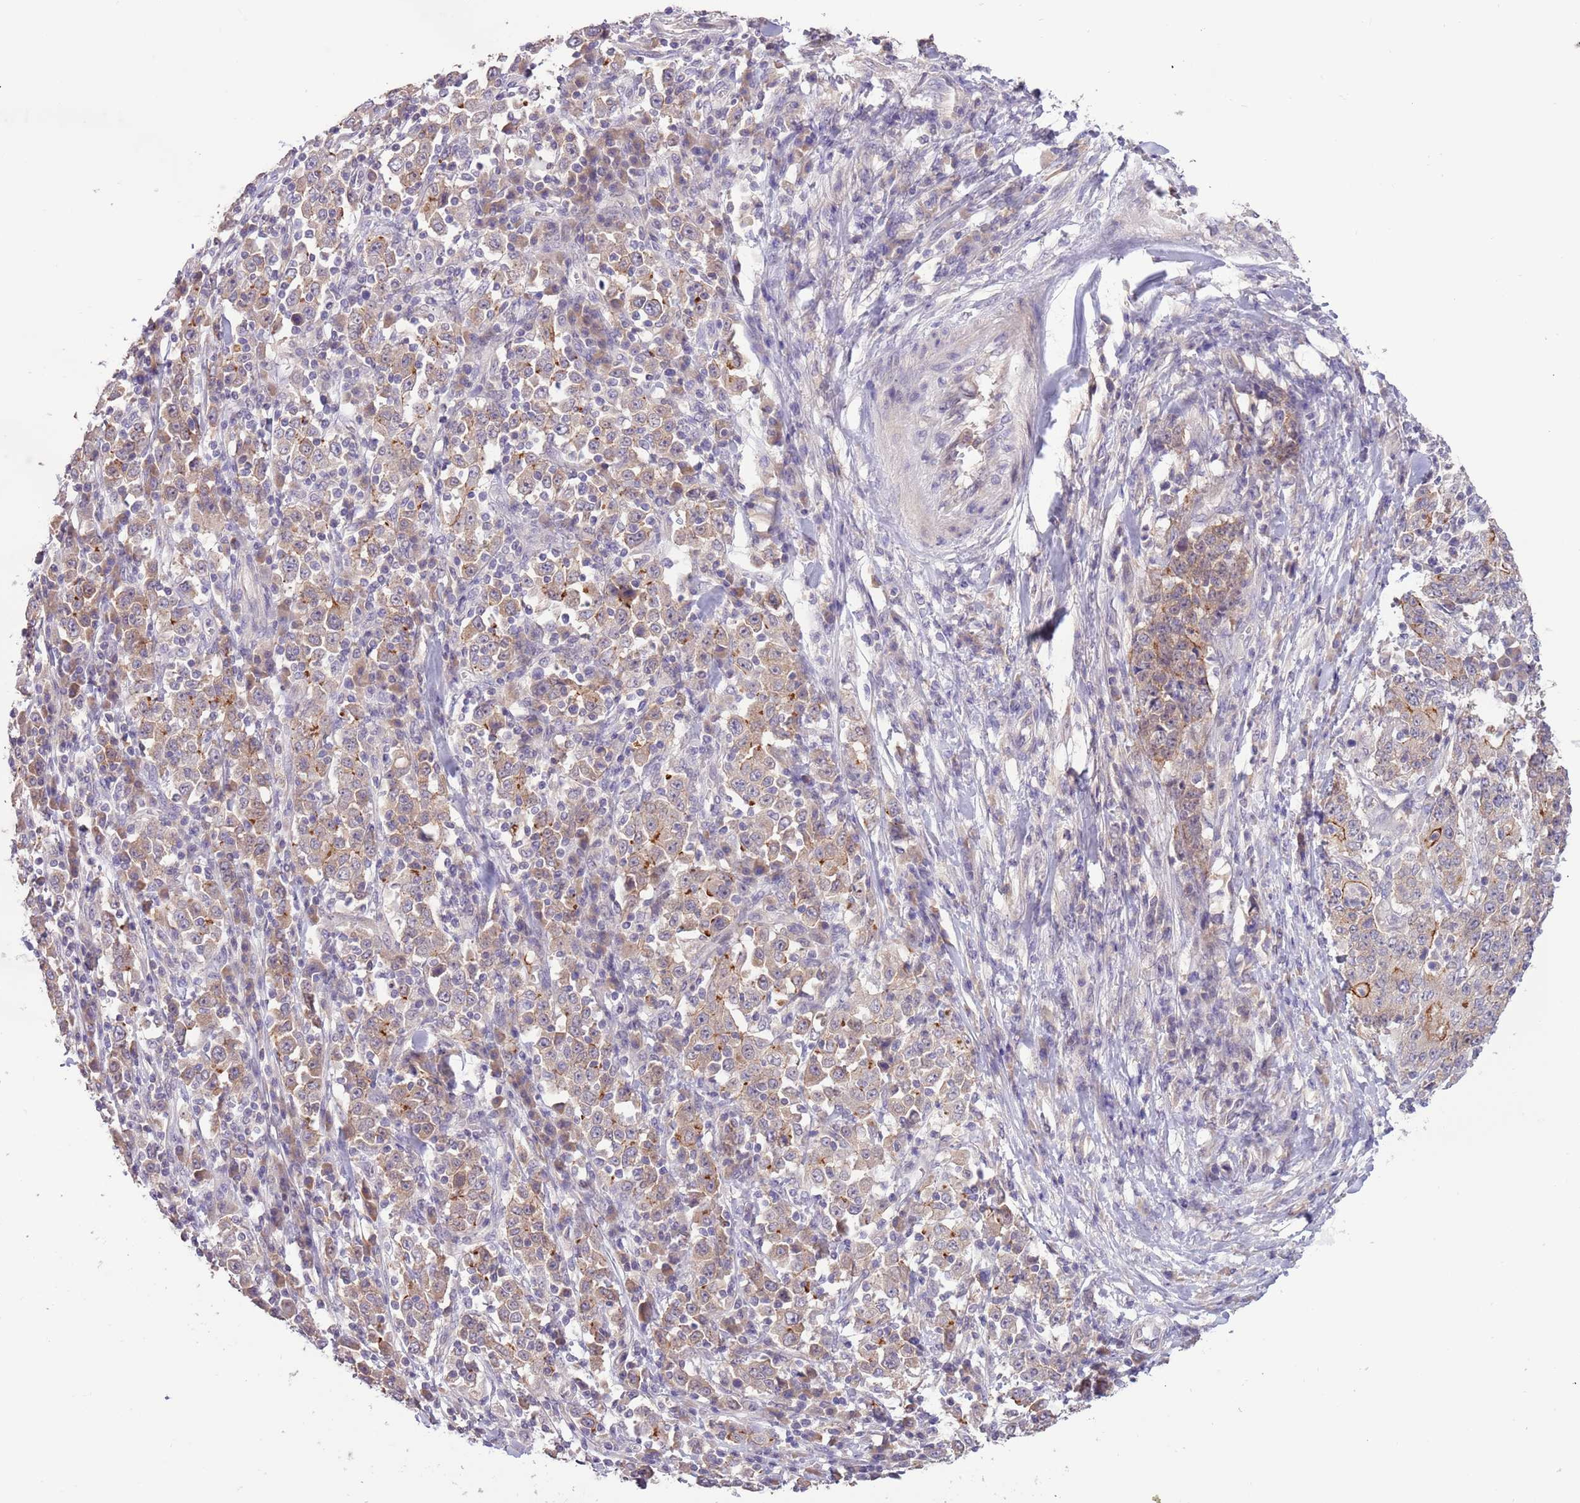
{"staining": {"intensity": "weak", "quantity": ">75%", "location": "cytoplasmic/membranous"}, "tissue": "stomach cancer", "cell_type": "Tumor cells", "image_type": "cancer", "snomed": [{"axis": "morphology", "description": "Normal tissue, NOS"}, {"axis": "morphology", "description": "Adenocarcinoma, NOS"}, {"axis": "topography", "description": "Stomach, upper"}, {"axis": "topography", "description": "Stomach"}], "caption": "Protein staining of adenocarcinoma (stomach) tissue shows weak cytoplasmic/membranous staining in about >75% of tumor cells. (Stains: DAB in brown, nuclei in blue, Microscopy: brightfield microscopy at high magnification).", "gene": "SHROOM3", "patient": {"sex": "male", "age": 59}}